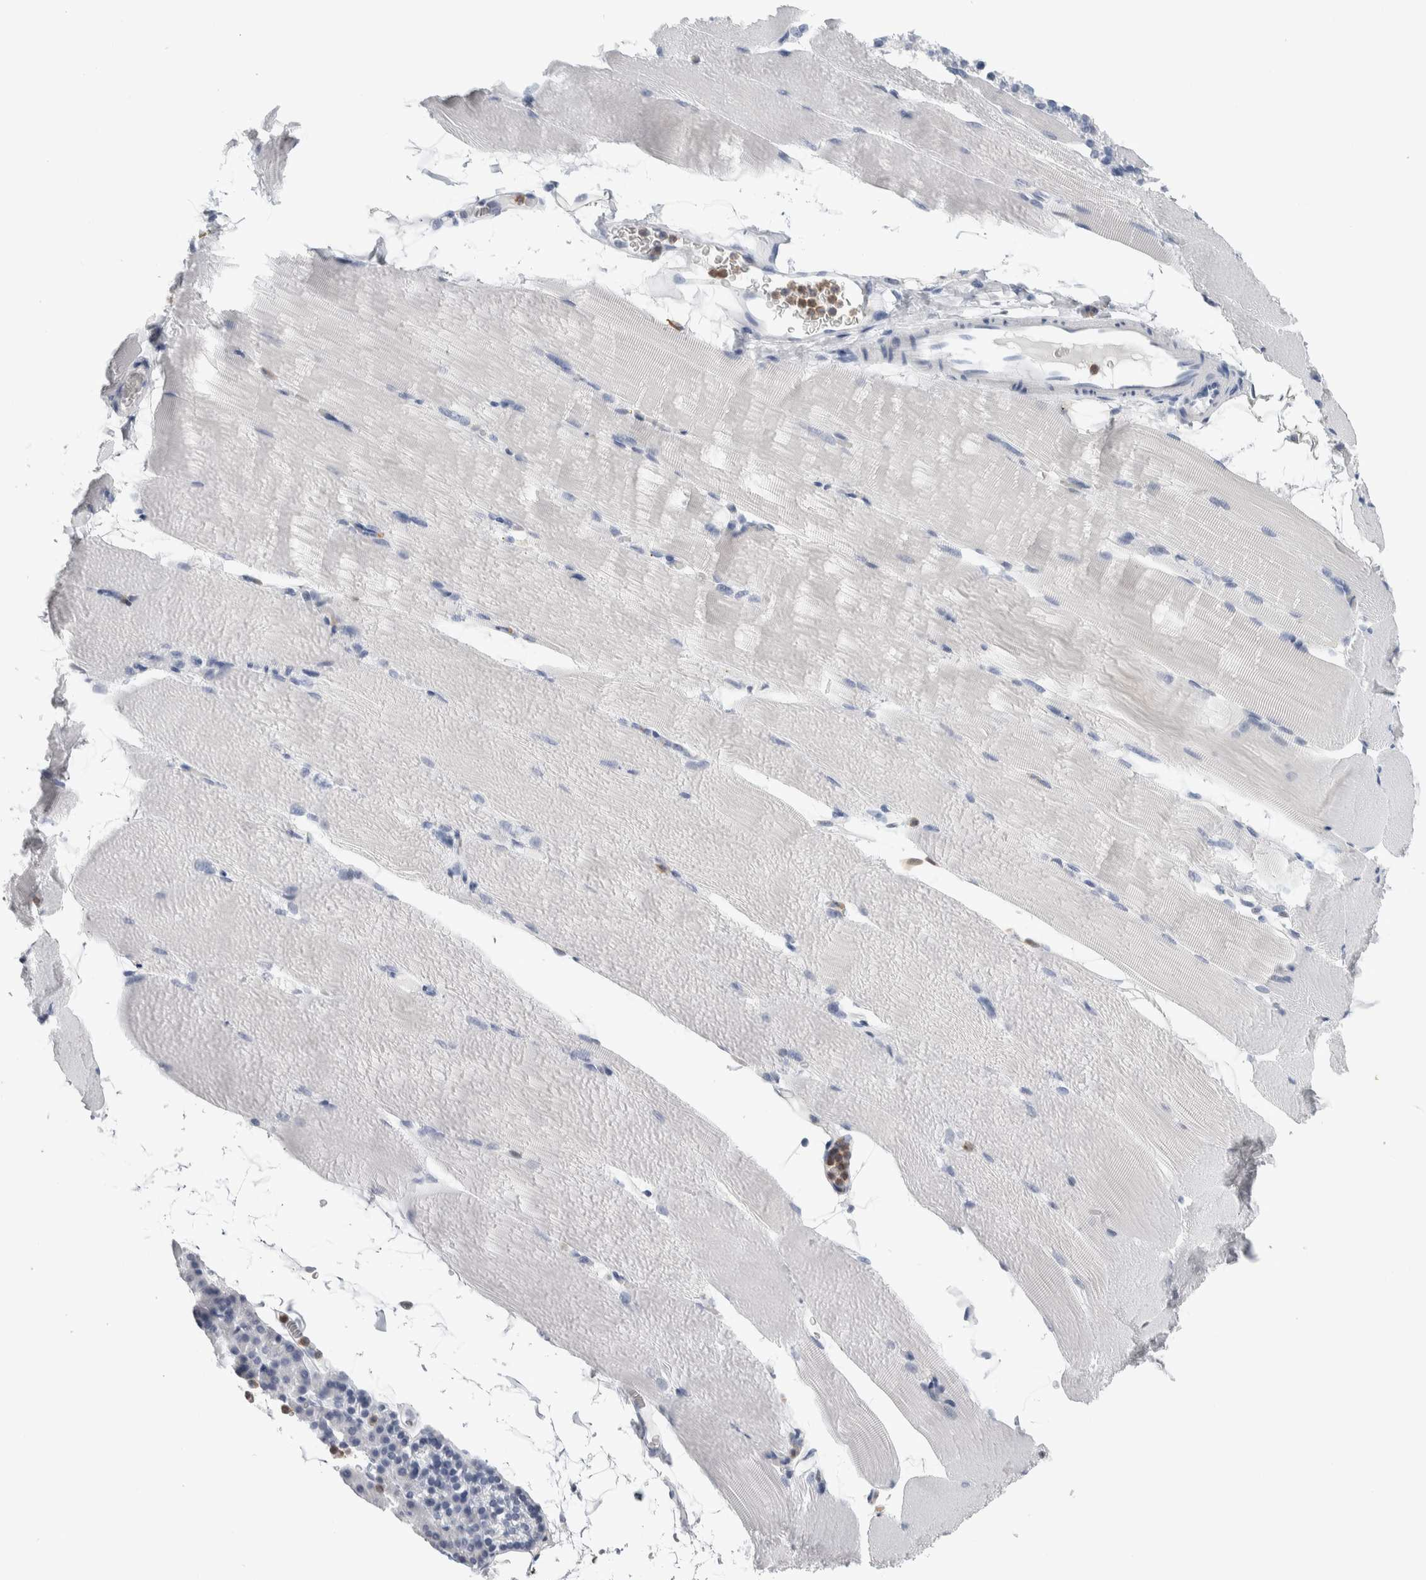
{"staining": {"intensity": "negative", "quantity": "none", "location": "none"}, "tissue": "skeletal muscle", "cell_type": "Myocytes", "image_type": "normal", "snomed": [{"axis": "morphology", "description": "Normal tissue, NOS"}, {"axis": "topography", "description": "Skeletal muscle"}, {"axis": "topography", "description": "Parathyroid gland"}], "caption": "This is a micrograph of immunohistochemistry (IHC) staining of unremarkable skeletal muscle, which shows no expression in myocytes. (DAB immunohistochemistry (IHC) visualized using brightfield microscopy, high magnification).", "gene": "LURAP1L", "patient": {"sex": "female", "age": 37}}